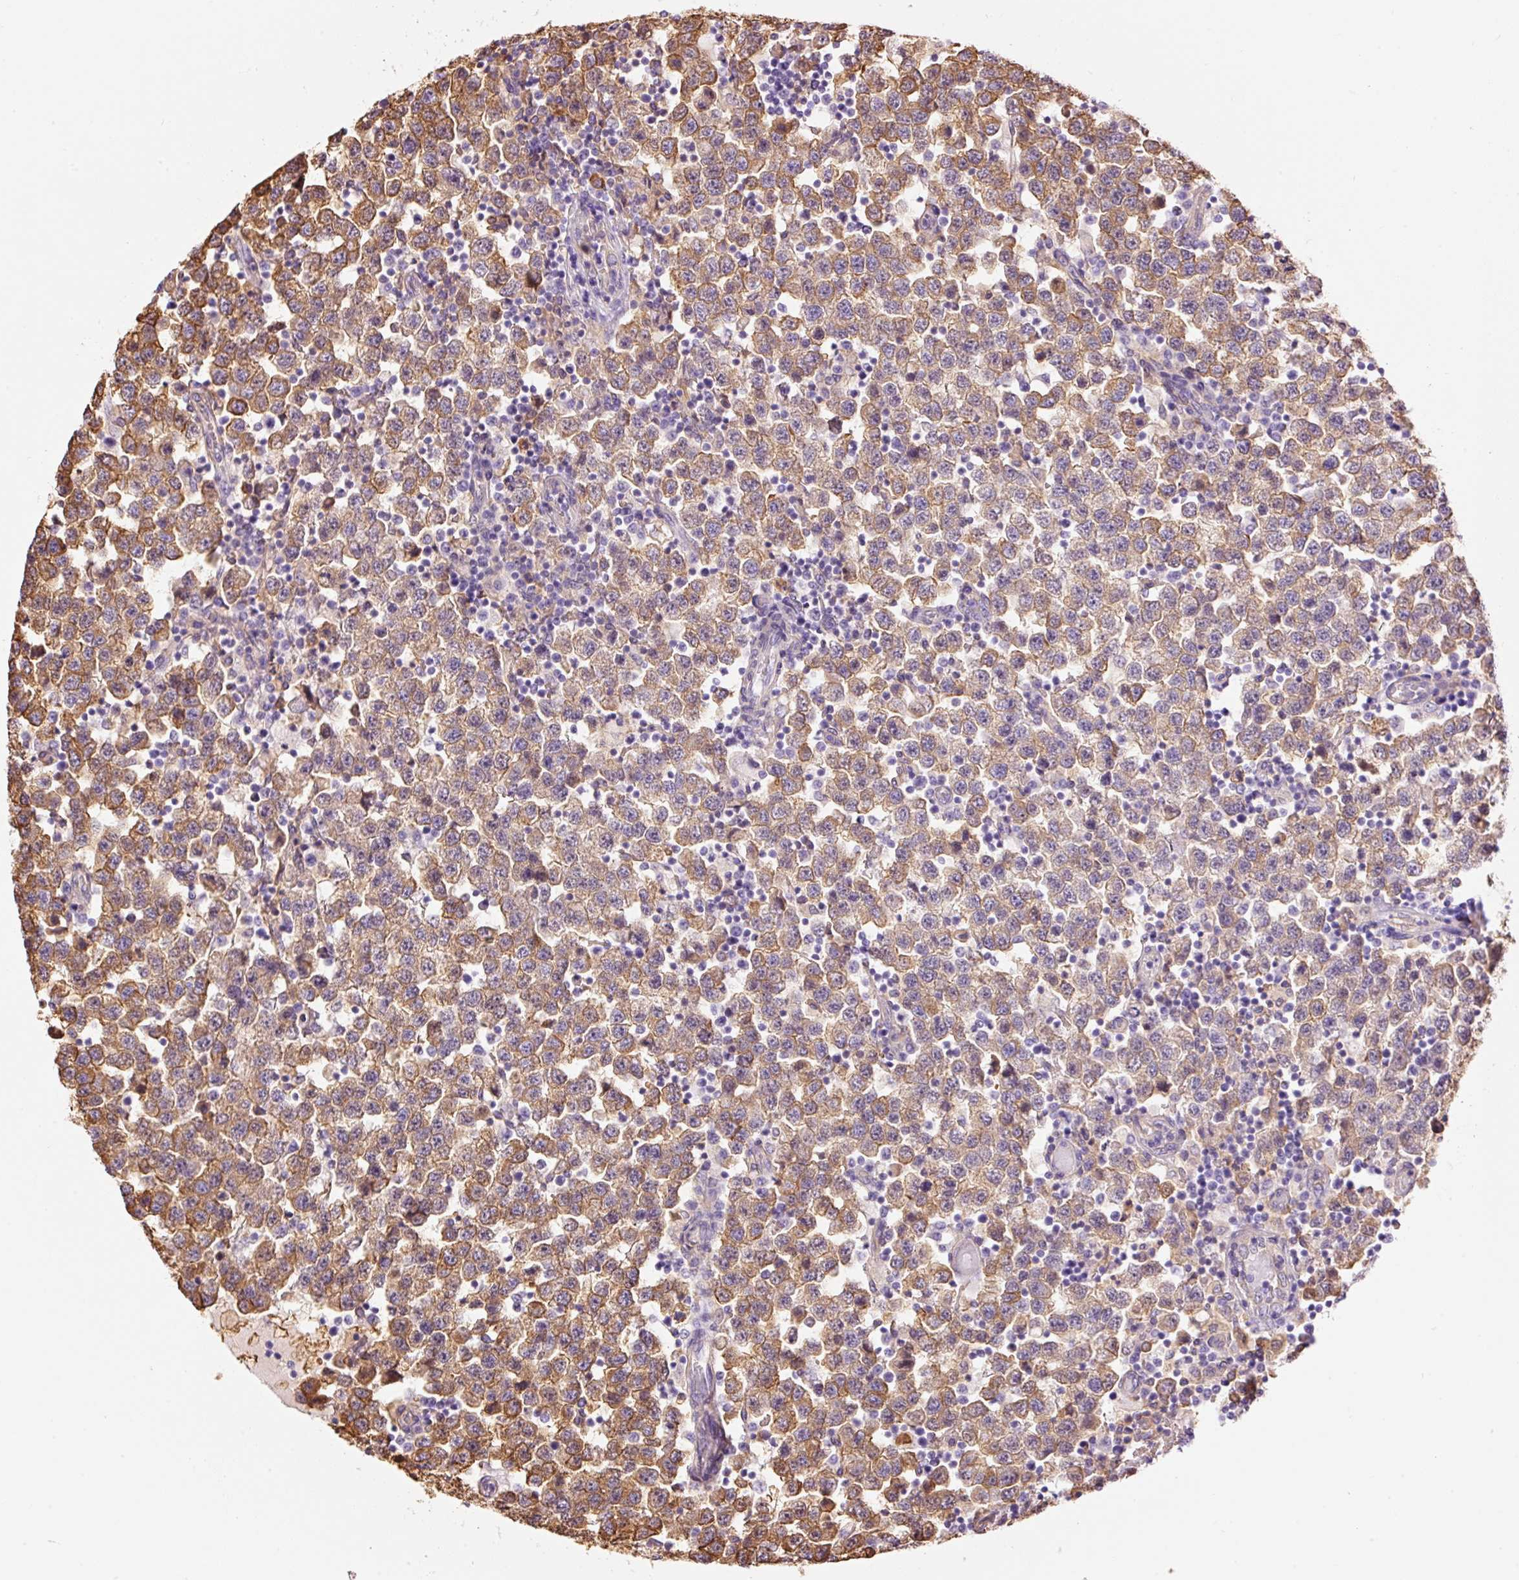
{"staining": {"intensity": "moderate", "quantity": ">75%", "location": "cytoplasmic/membranous"}, "tissue": "testis cancer", "cell_type": "Tumor cells", "image_type": "cancer", "snomed": [{"axis": "morphology", "description": "Seminoma, NOS"}, {"axis": "topography", "description": "Testis"}], "caption": "Immunohistochemical staining of testis seminoma exhibits medium levels of moderate cytoplasmic/membranous protein expression in approximately >75% of tumor cells.", "gene": "IL10RB", "patient": {"sex": "male", "age": 34}}